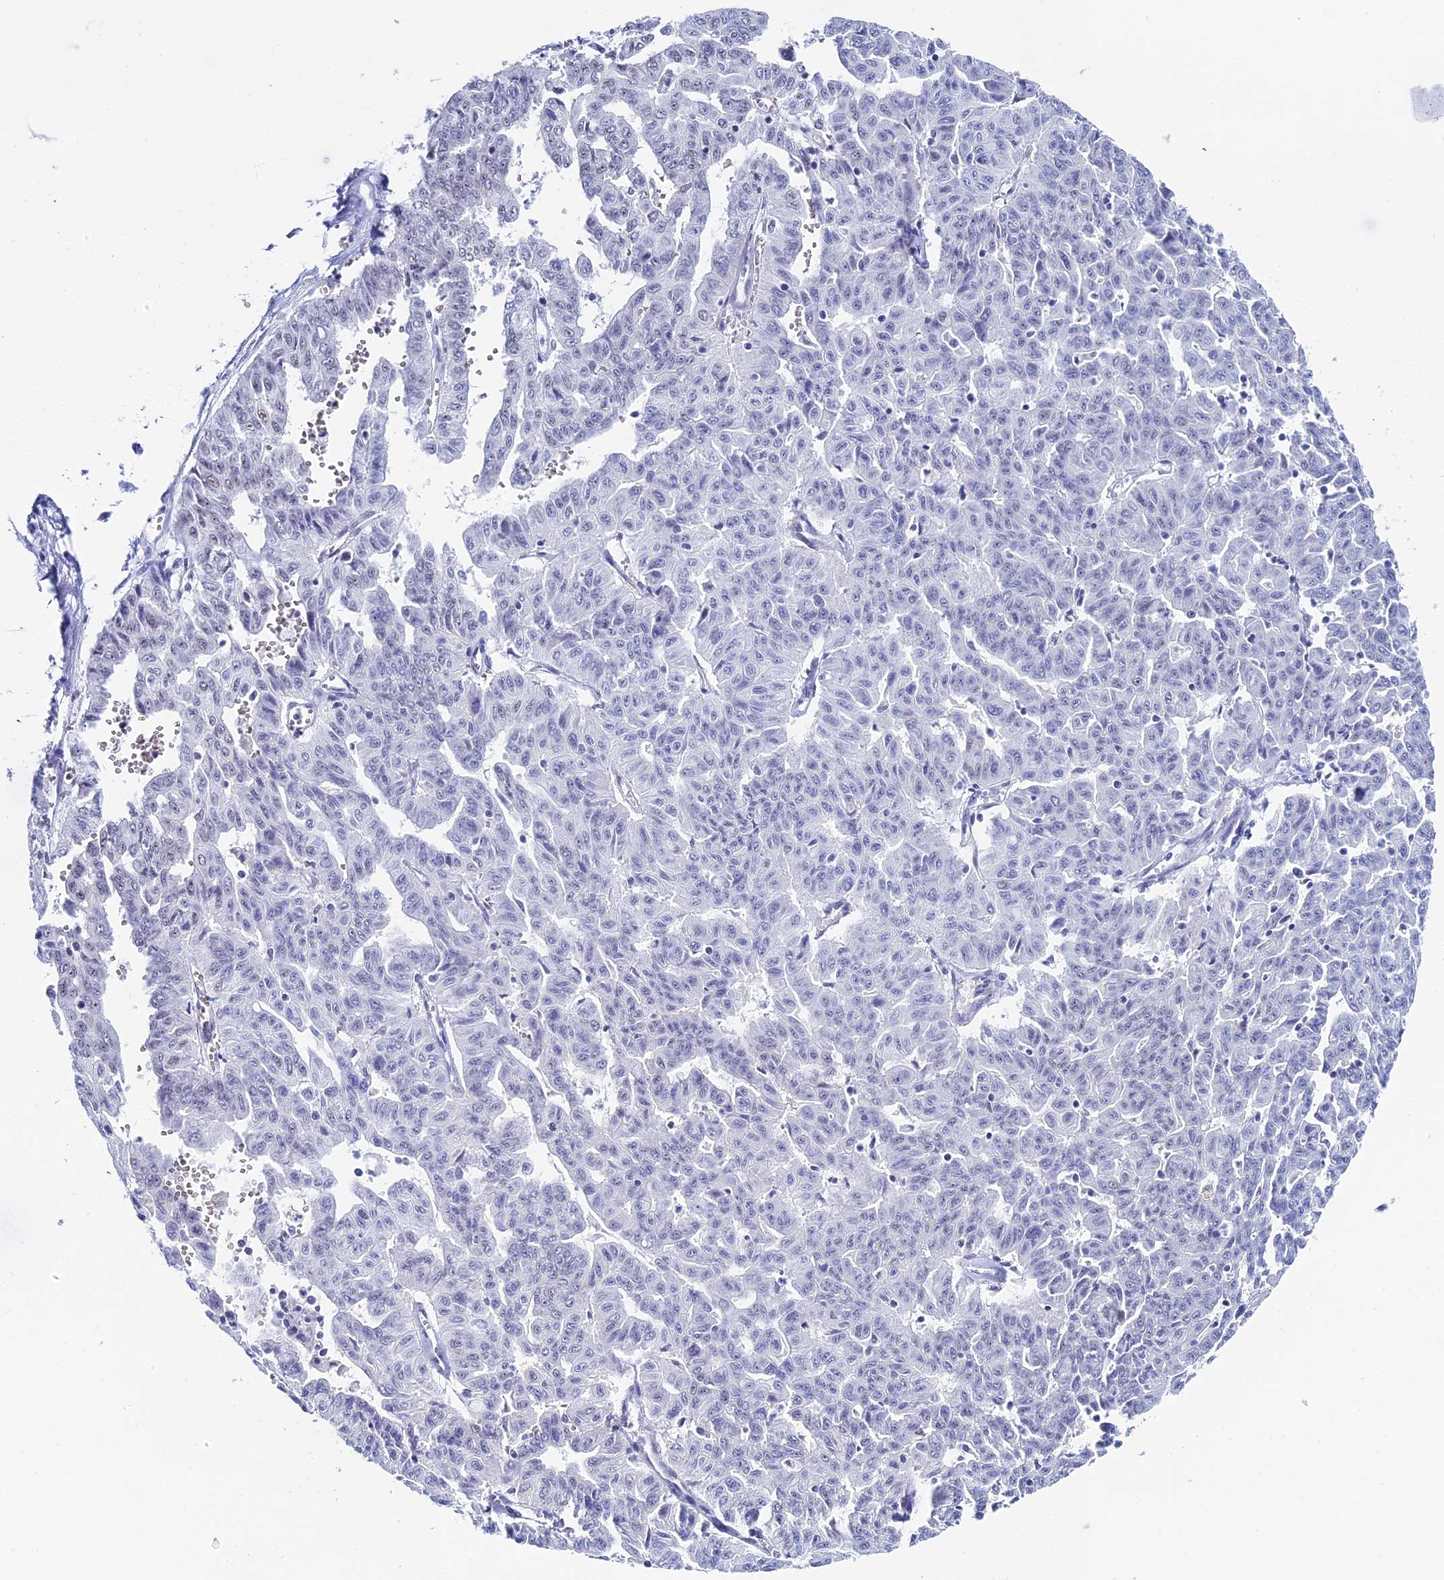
{"staining": {"intensity": "negative", "quantity": "none", "location": "none"}, "tissue": "liver cancer", "cell_type": "Tumor cells", "image_type": "cancer", "snomed": [{"axis": "morphology", "description": "Cholangiocarcinoma"}, {"axis": "topography", "description": "Liver"}], "caption": "Photomicrograph shows no protein staining in tumor cells of liver cancer tissue. The staining is performed using DAB (3,3'-diaminobenzidine) brown chromogen with nuclei counter-stained in using hematoxylin.", "gene": "CD2BP2", "patient": {"sex": "female", "age": 77}}